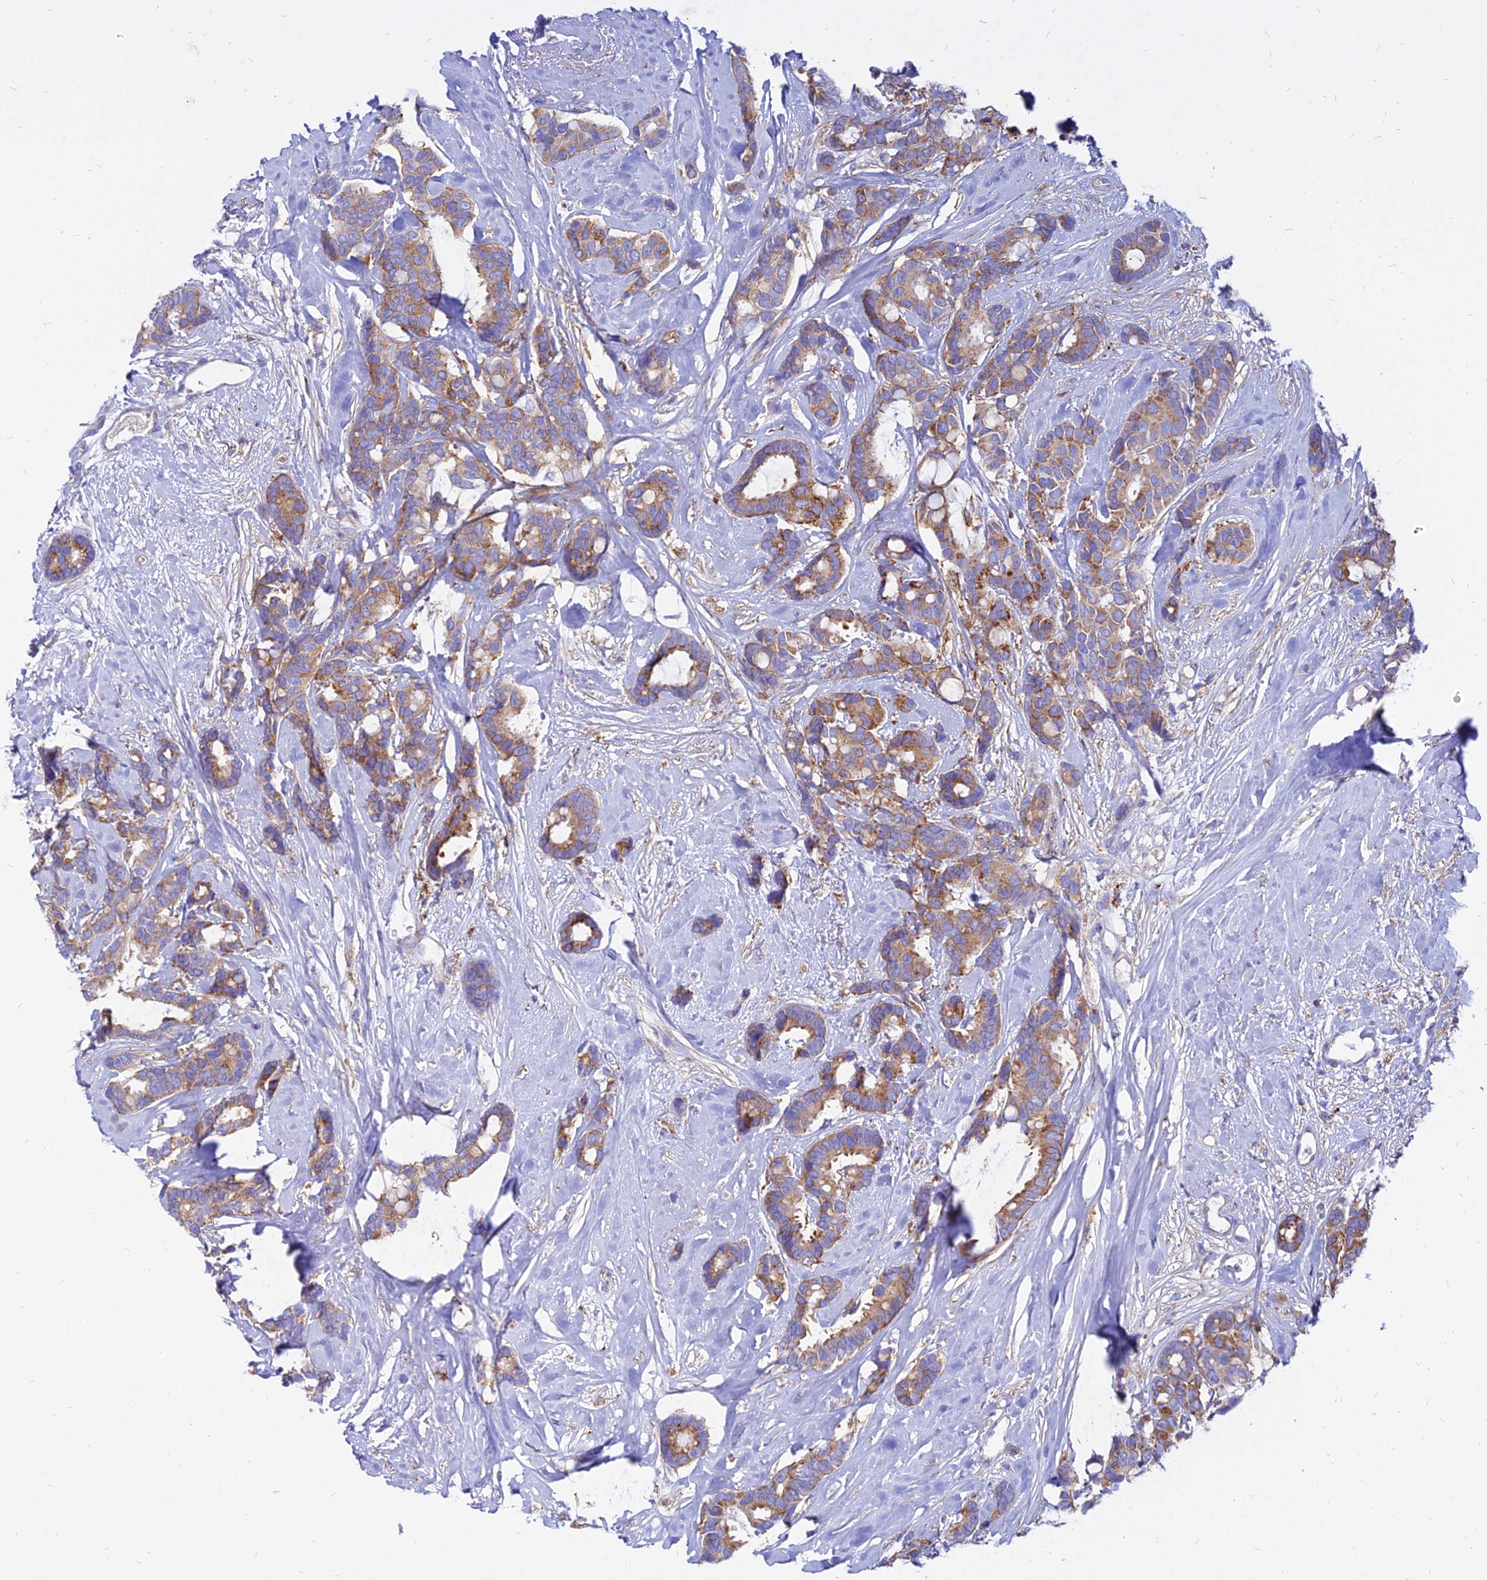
{"staining": {"intensity": "moderate", "quantity": ">75%", "location": "cytoplasmic/membranous"}, "tissue": "breast cancer", "cell_type": "Tumor cells", "image_type": "cancer", "snomed": [{"axis": "morphology", "description": "Duct carcinoma"}, {"axis": "topography", "description": "Breast"}], "caption": "Human breast cancer stained with a protein marker exhibits moderate staining in tumor cells.", "gene": "AGTRAP", "patient": {"sex": "female", "age": 87}}